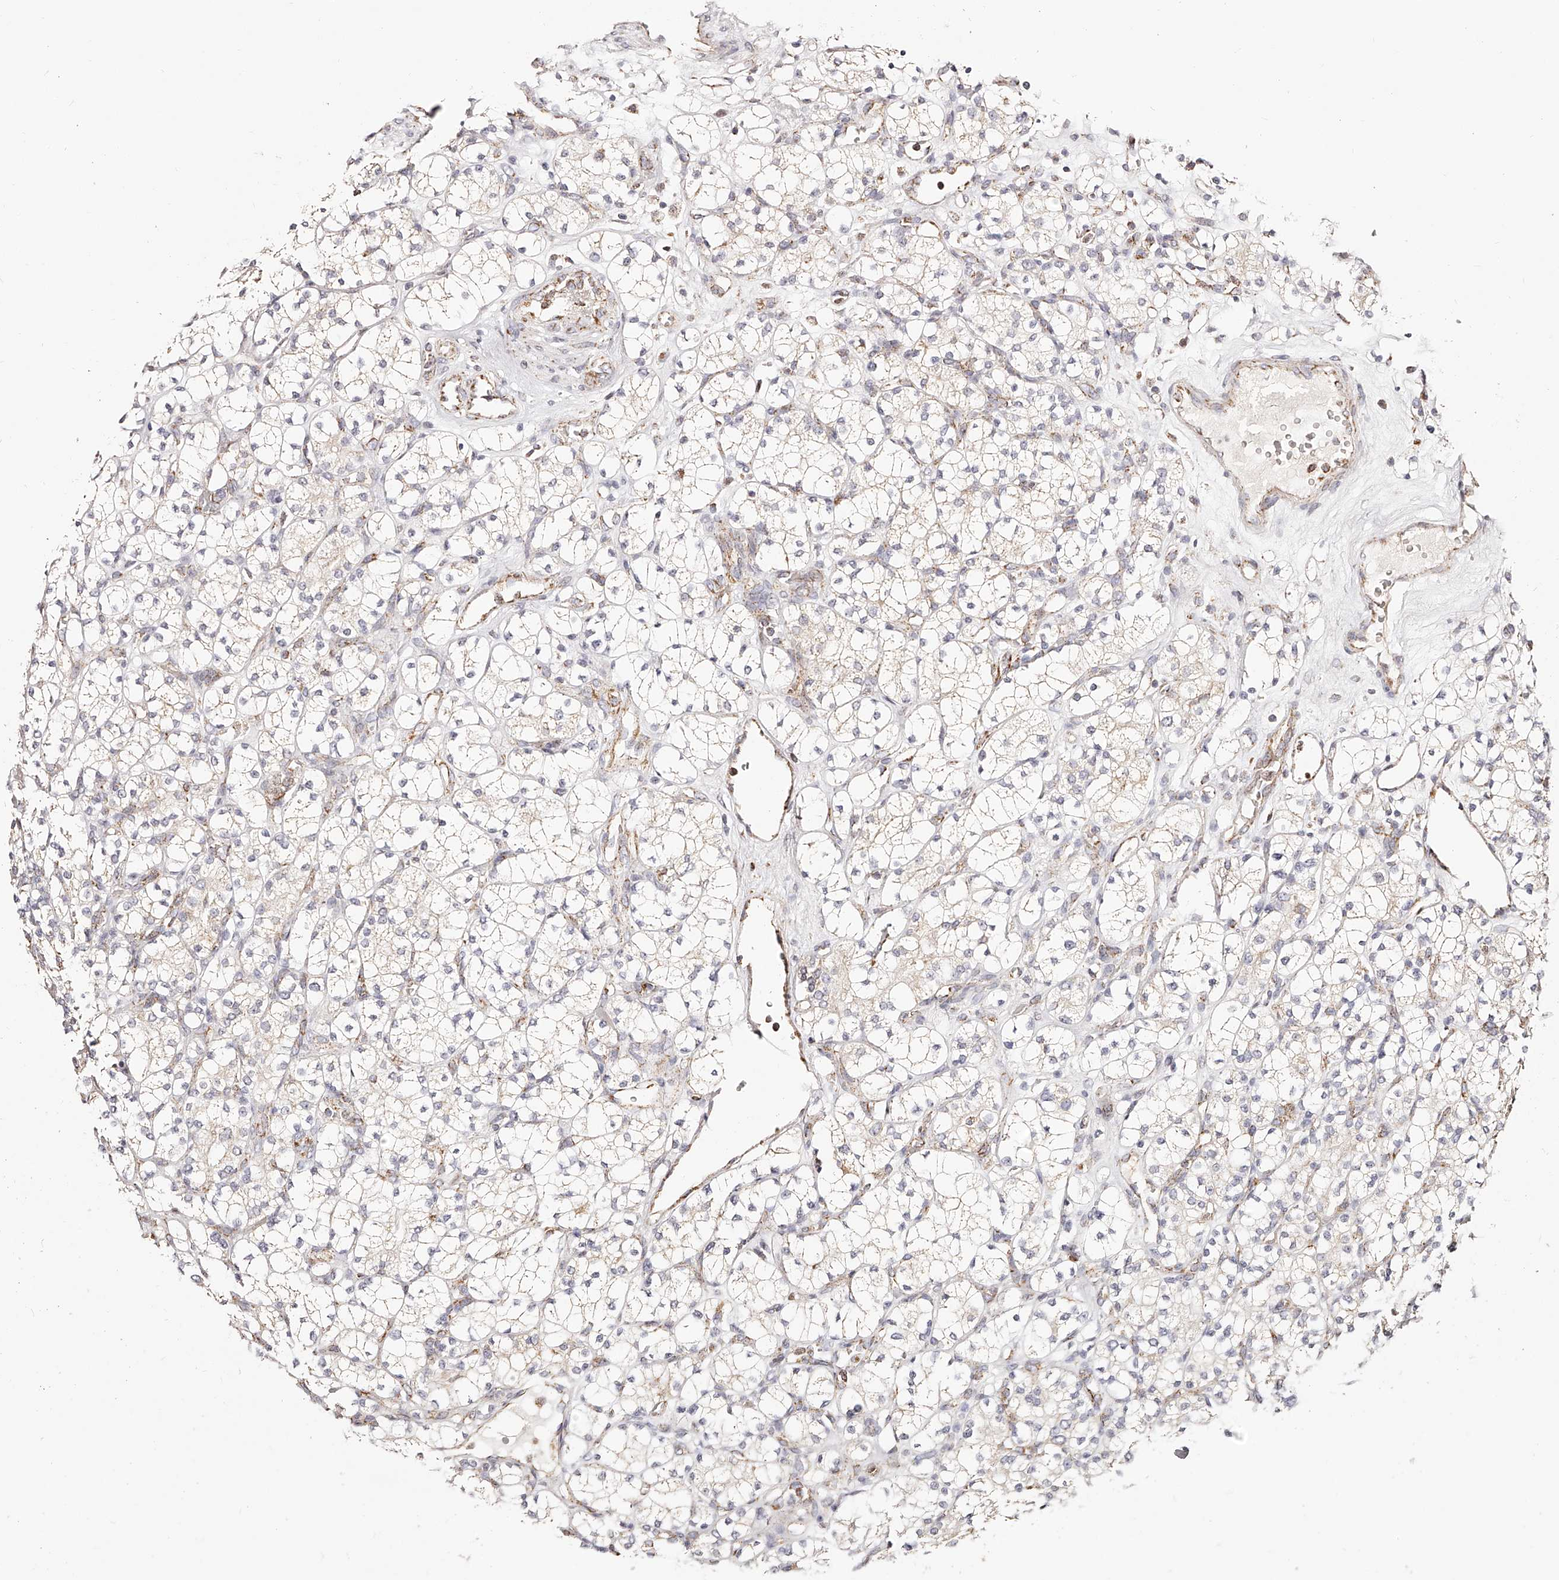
{"staining": {"intensity": "negative", "quantity": "none", "location": "none"}, "tissue": "renal cancer", "cell_type": "Tumor cells", "image_type": "cancer", "snomed": [{"axis": "morphology", "description": "Adenocarcinoma, NOS"}, {"axis": "topography", "description": "Kidney"}], "caption": "High magnification brightfield microscopy of adenocarcinoma (renal) stained with DAB (brown) and counterstained with hematoxylin (blue): tumor cells show no significant expression. The staining is performed using DAB (3,3'-diaminobenzidine) brown chromogen with nuclei counter-stained in using hematoxylin.", "gene": "NDUFV3", "patient": {"sex": "male", "age": 77}}